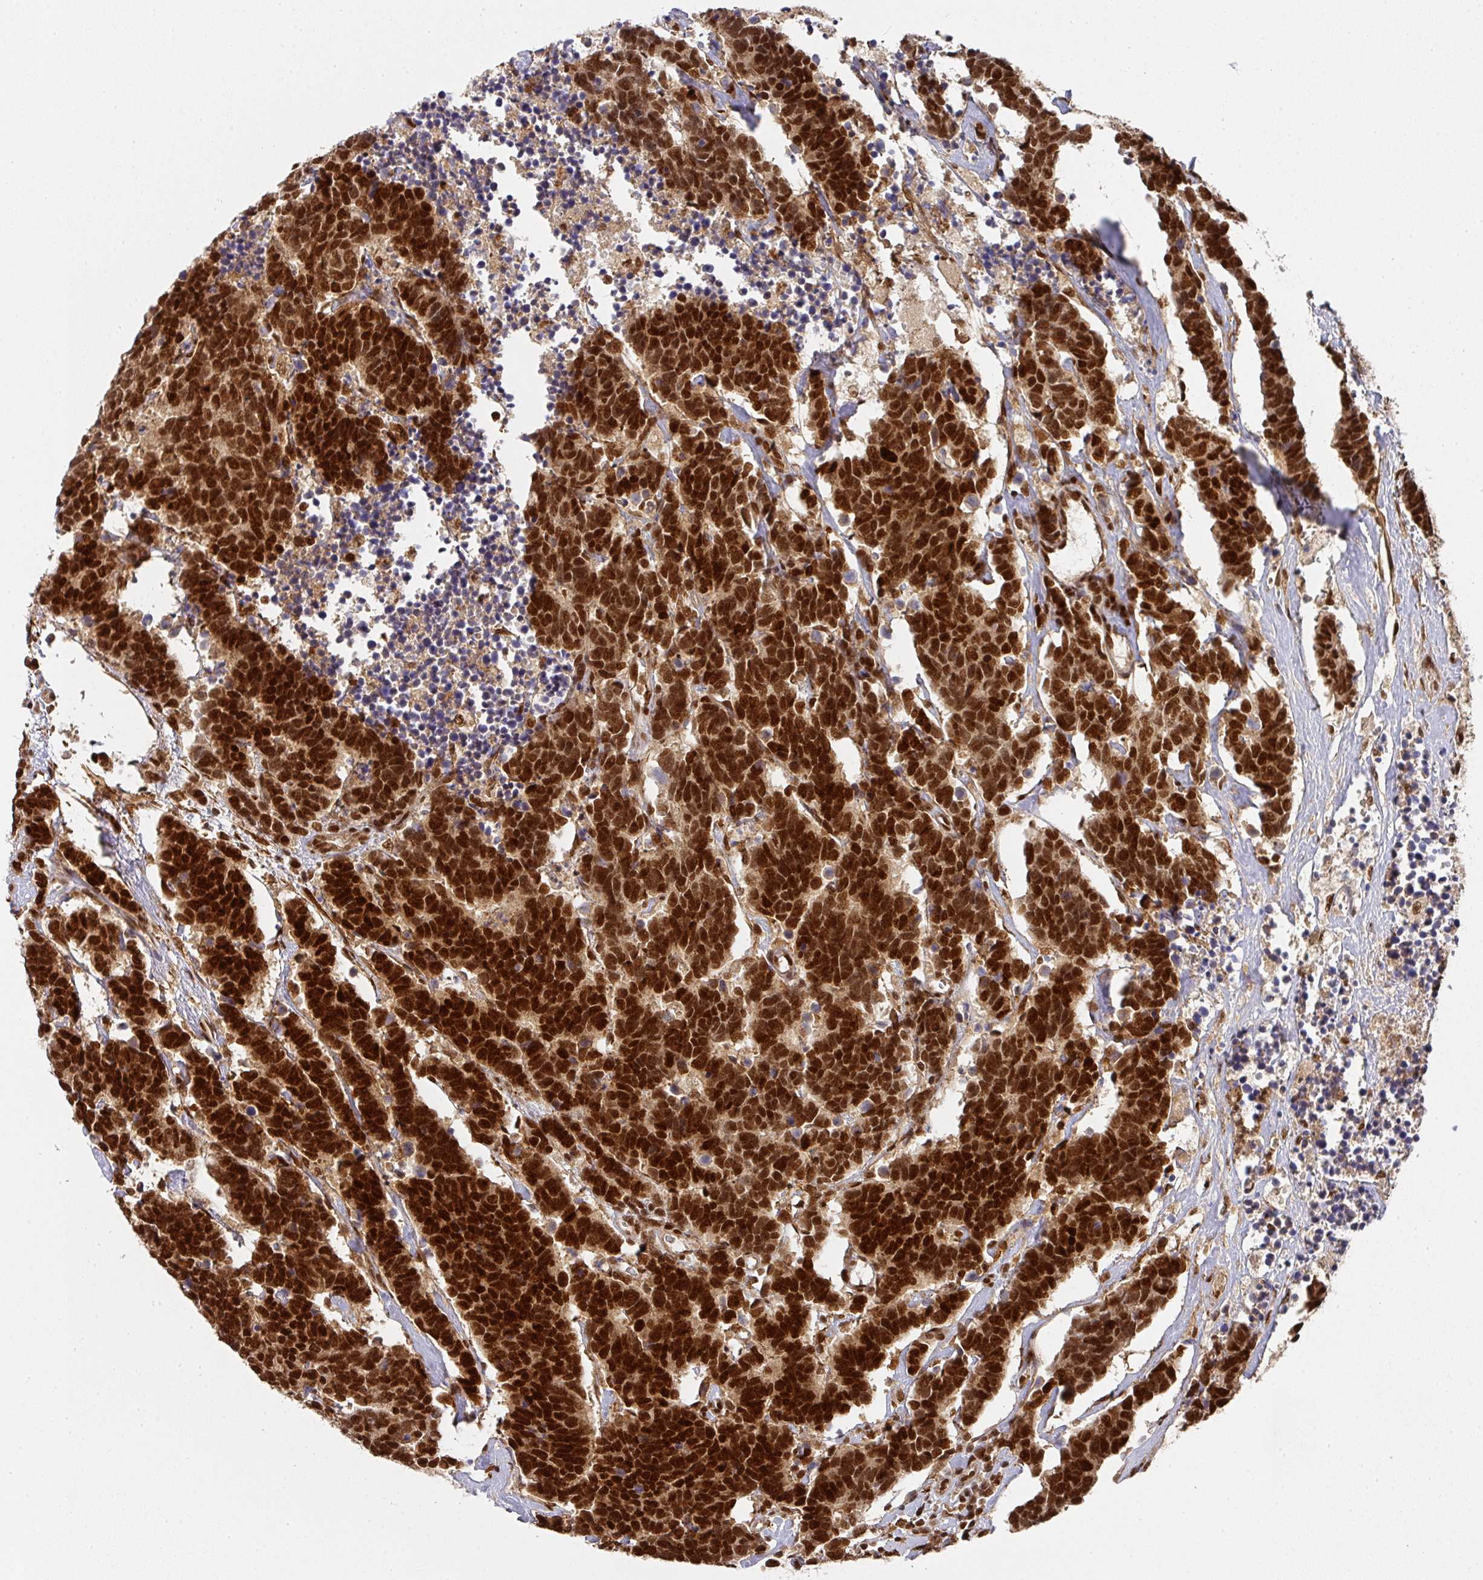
{"staining": {"intensity": "strong", "quantity": ">75%", "location": "nuclear"}, "tissue": "carcinoid", "cell_type": "Tumor cells", "image_type": "cancer", "snomed": [{"axis": "morphology", "description": "Carcinoma, NOS"}, {"axis": "morphology", "description": "Carcinoid, malignant, NOS"}, {"axis": "topography", "description": "Urinary bladder"}], "caption": "Carcinoid stained for a protein shows strong nuclear positivity in tumor cells.", "gene": "DIDO1", "patient": {"sex": "male", "age": 57}}